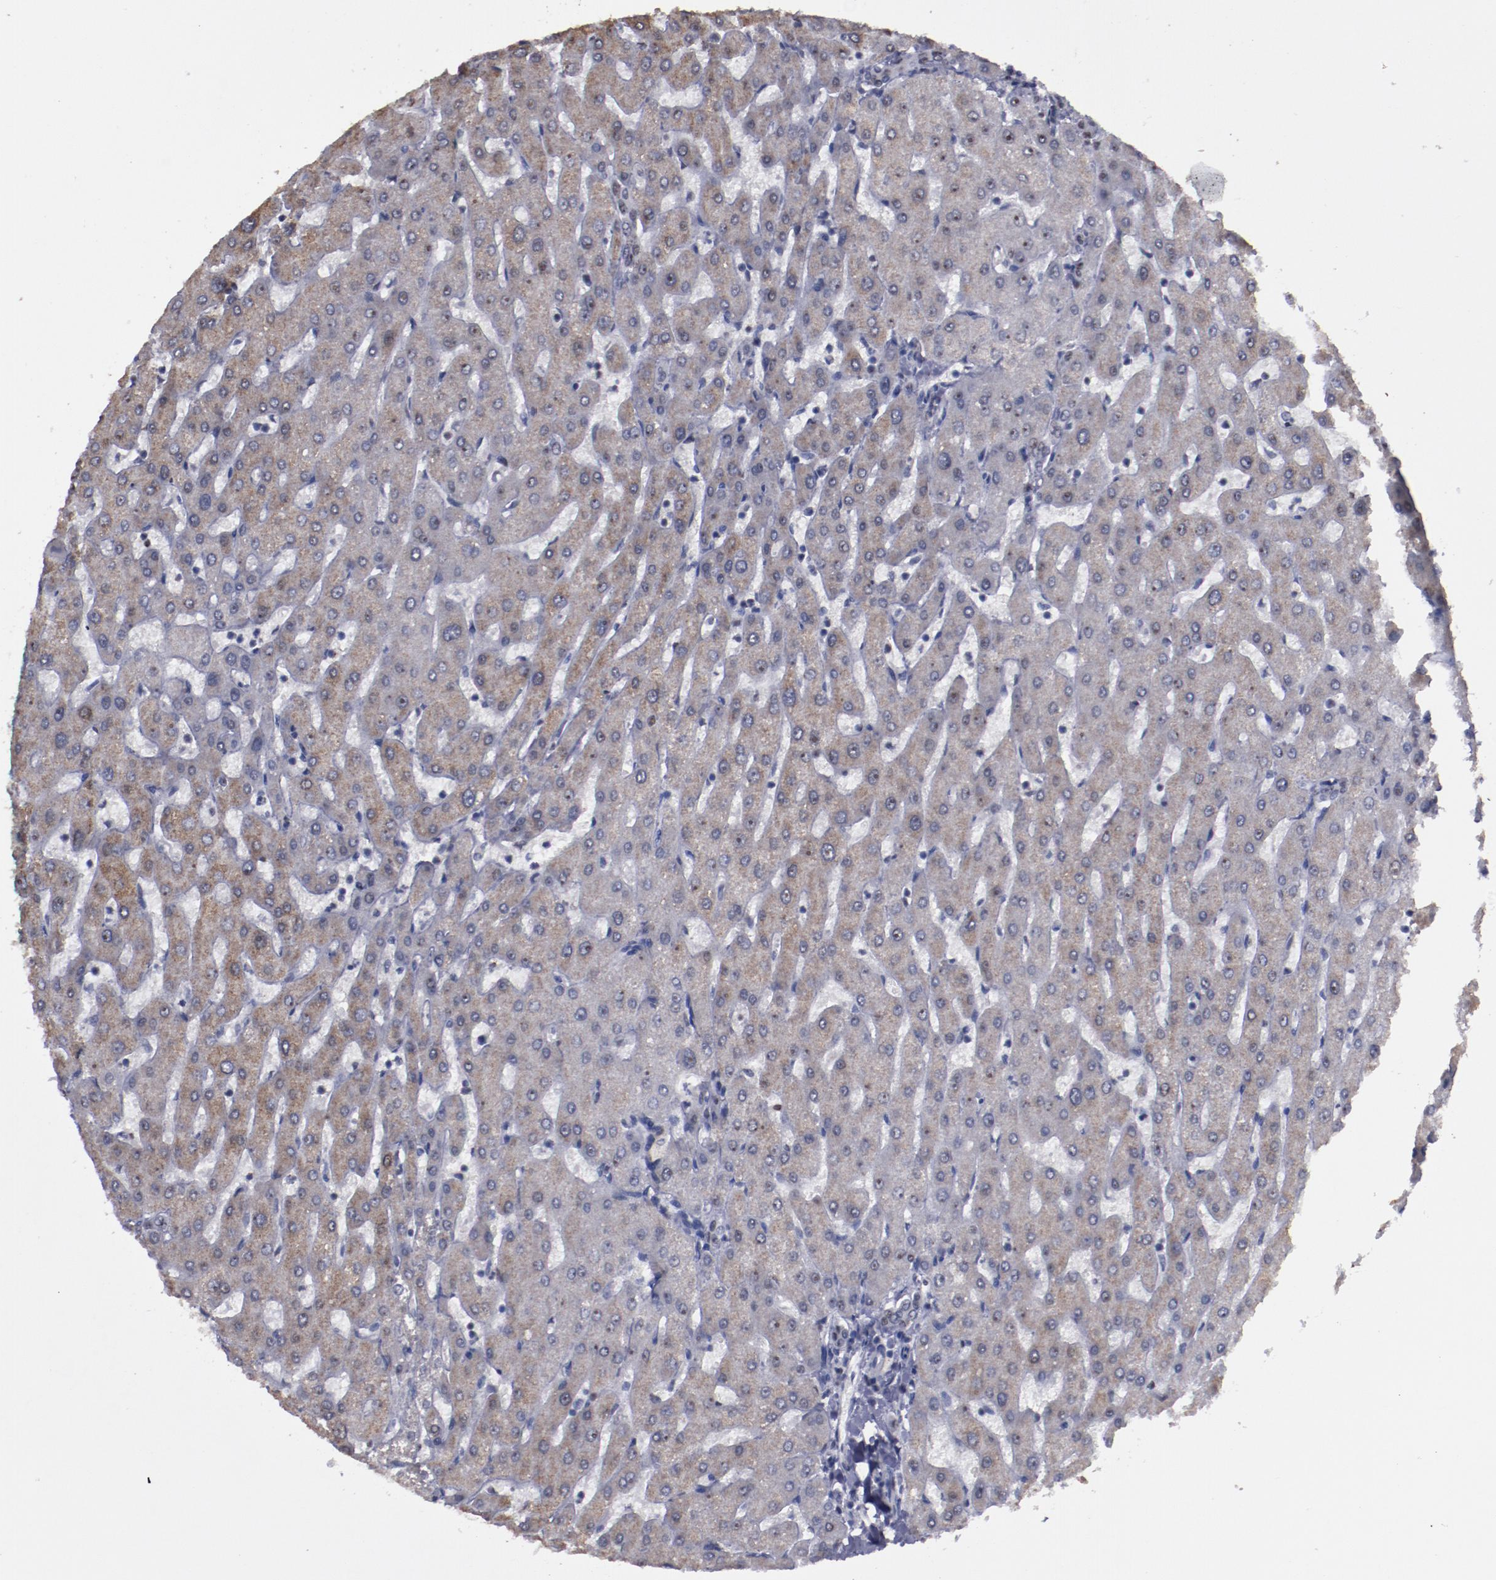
{"staining": {"intensity": "strong", "quantity": ">75%", "location": "nuclear"}, "tissue": "liver", "cell_type": "Cholangiocytes", "image_type": "normal", "snomed": [{"axis": "morphology", "description": "Normal tissue, NOS"}, {"axis": "topography", "description": "Liver"}], "caption": "Brown immunohistochemical staining in benign liver shows strong nuclear positivity in about >75% of cholangiocytes.", "gene": "HNRNPA1L3", "patient": {"sex": "male", "age": 67}}